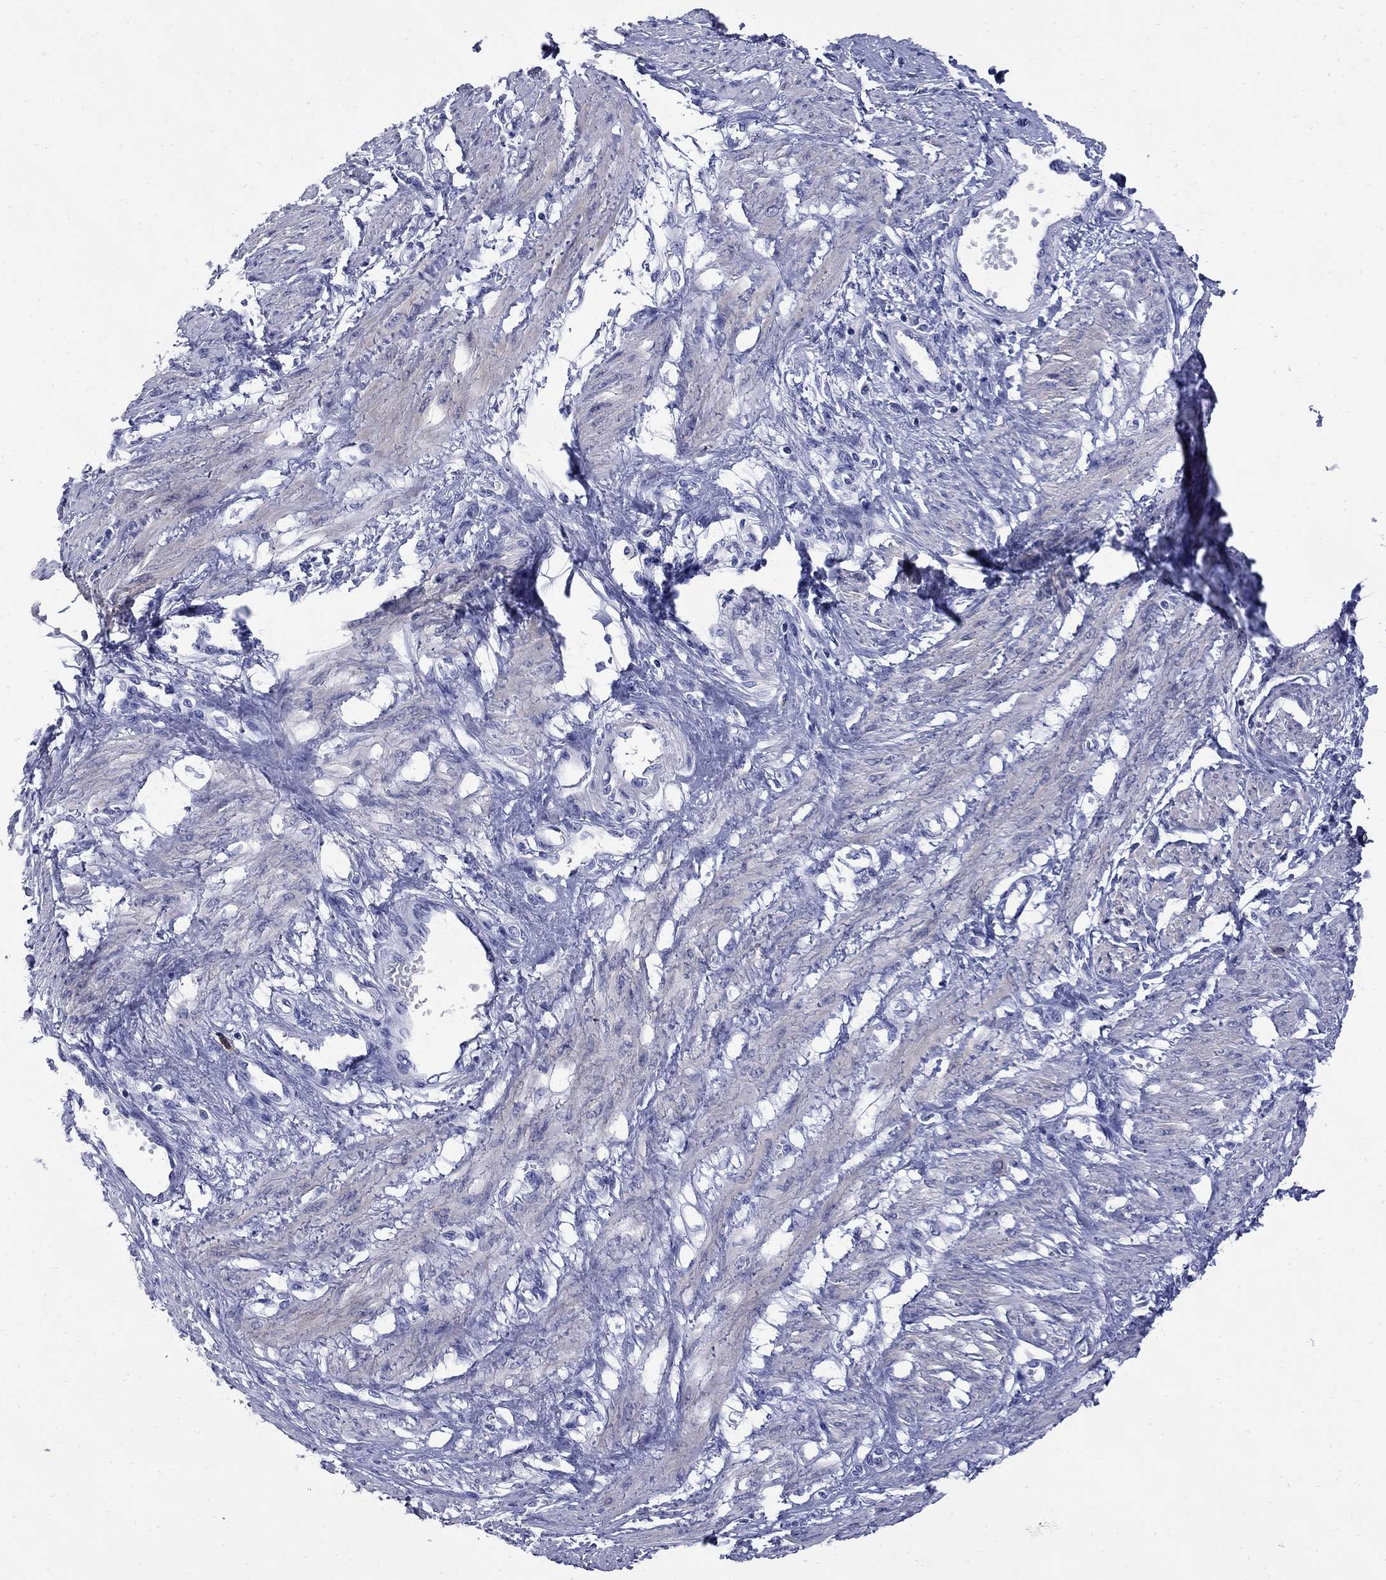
{"staining": {"intensity": "weak", "quantity": "<25%", "location": "cytoplasmic/membranous"}, "tissue": "smooth muscle", "cell_type": "Smooth muscle cells", "image_type": "normal", "snomed": [{"axis": "morphology", "description": "Normal tissue, NOS"}, {"axis": "topography", "description": "Smooth muscle"}, {"axis": "topography", "description": "Uterus"}], "caption": "Immunohistochemistry (IHC) micrograph of unremarkable smooth muscle stained for a protein (brown), which displays no positivity in smooth muscle cells. The staining was performed using DAB (3,3'-diaminobenzidine) to visualize the protein expression in brown, while the nuclei were stained in blue with hematoxylin (Magnification: 20x).", "gene": "TACC3", "patient": {"sex": "female", "age": 39}}